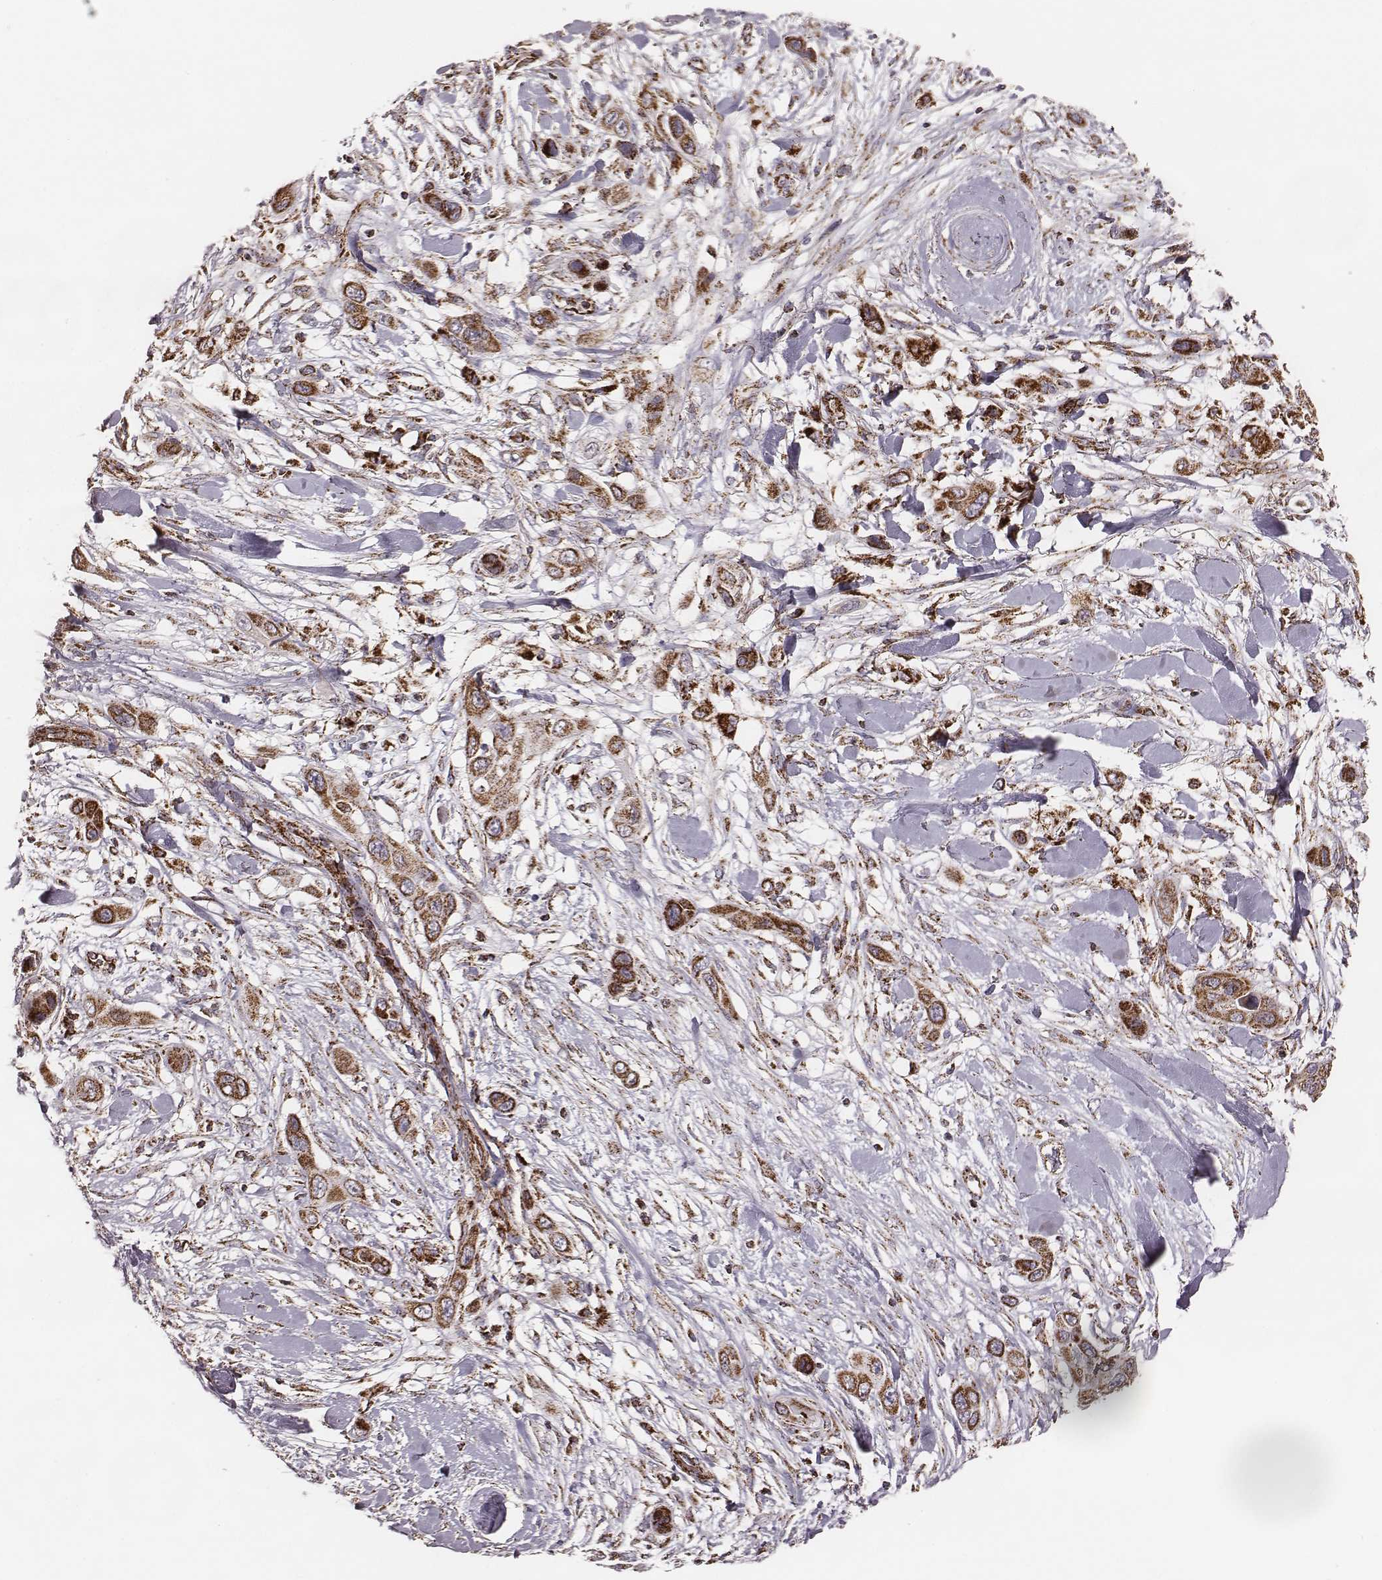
{"staining": {"intensity": "strong", "quantity": ">75%", "location": "cytoplasmic/membranous"}, "tissue": "skin cancer", "cell_type": "Tumor cells", "image_type": "cancer", "snomed": [{"axis": "morphology", "description": "Squamous cell carcinoma, NOS"}, {"axis": "topography", "description": "Skin"}], "caption": "Immunohistochemistry of human skin squamous cell carcinoma displays high levels of strong cytoplasmic/membranous positivity in about >75% of tumor cells.", "gene": "TUFM", "patient": {"sex": "male", "age": 79}}